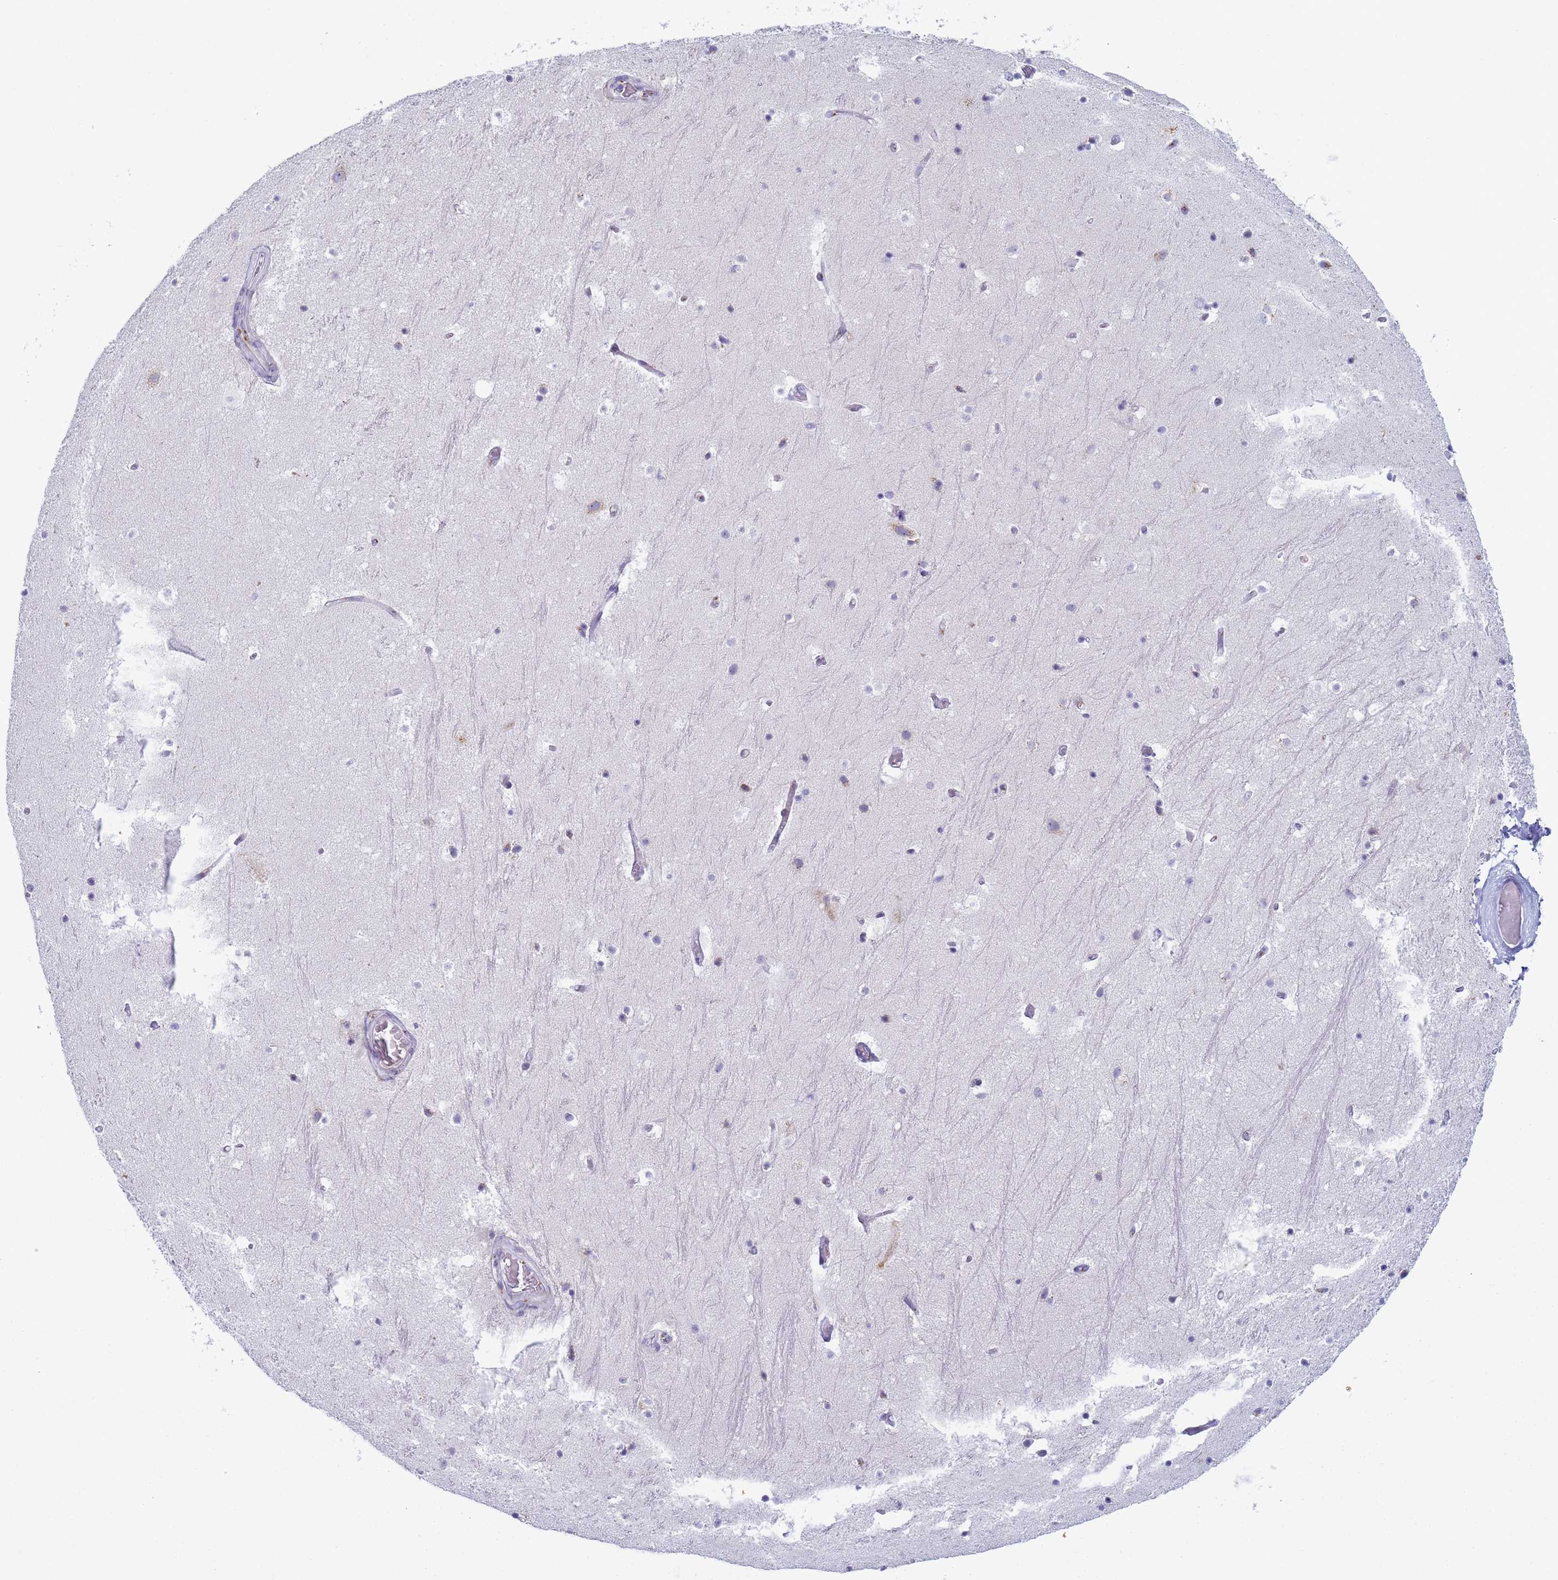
{"staining": {"intensity": "negative", "quantity": "none", "location": "none"}, "tissue": "hippocampus", "cell_type": "Glial cells", "image_type": "normal", "snomed": [{"axis": "morphology", "description": "Normal tissue, NOS"}, {"axis": "topography", "description": "Hippocampus"}], "caption": "Hippocampus stained for a protein using immunohistochemistry demonstrates no expression glial cells.", "gene": "CR1", "patient": {"sex": "female", "age": 52}}